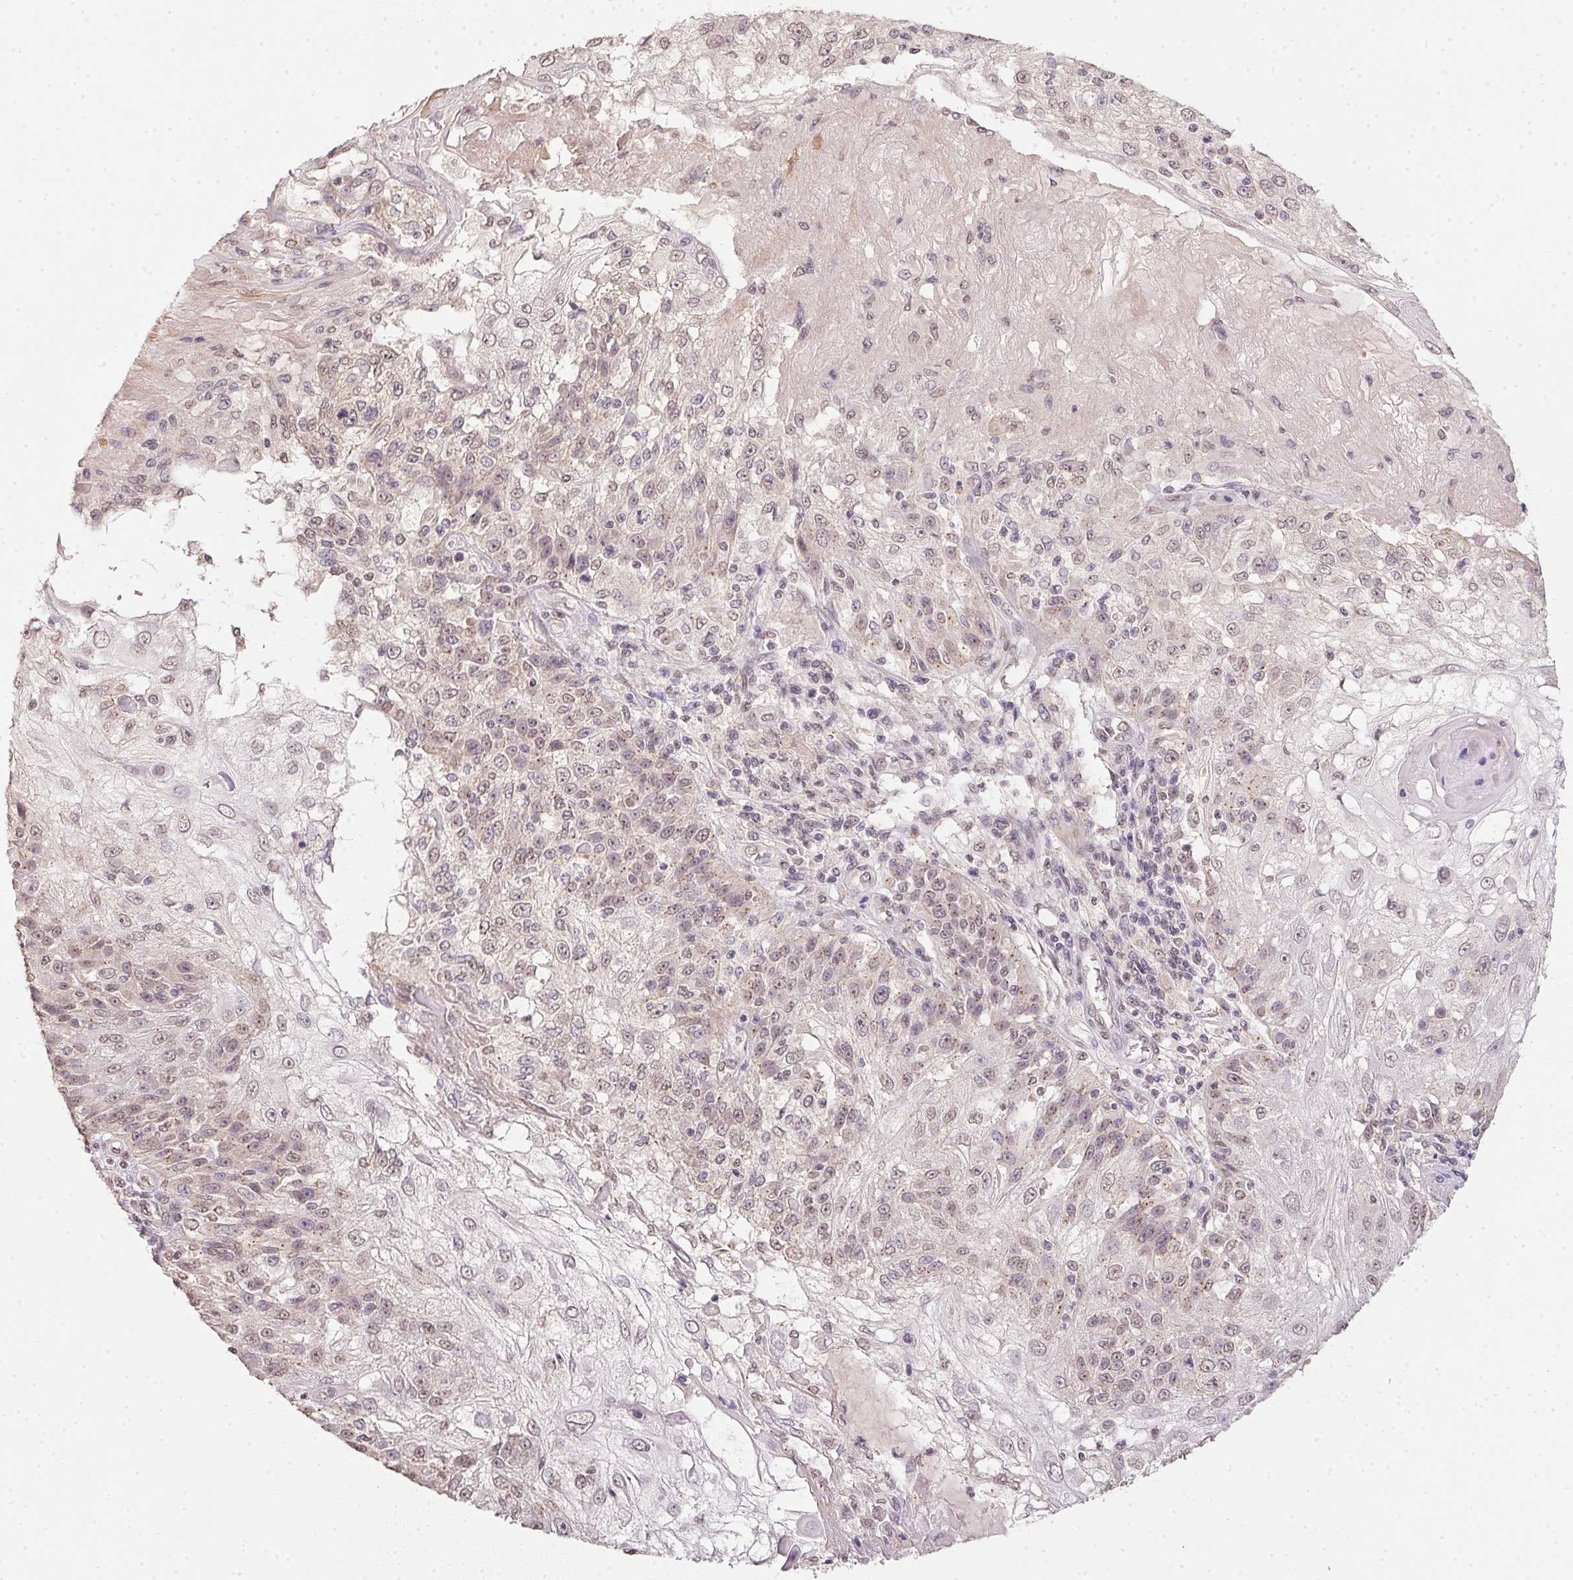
{"staining": {"intensity": "weak", "quantity": "25%-75%", "location": "nuclear"}, "tissue": "skin cancer", "cell_type": "Tumor cells", "image_type": "cancer", "snomed": [{"axis": "morphology", "description": "Normal tissue, NOS"}, {"axis": "morphology", "description": "Squamous cell carcinoma, NOS"}, {"axis": "topography", "description": "Skin"}], "caption": "Skin squamous cell carcinoma was stained to show a protein in brown. There is low levels of weak nuclear expression in approximately 25%-75% of tumor cells. The staining was performed using DAB to visualize the protein expression in brown, while the nuclei were stained in blue with hematoxylin (Magnification: 20x).", "gene": "PPP4R4", "patient": {"sex": "female", "age": 83}}